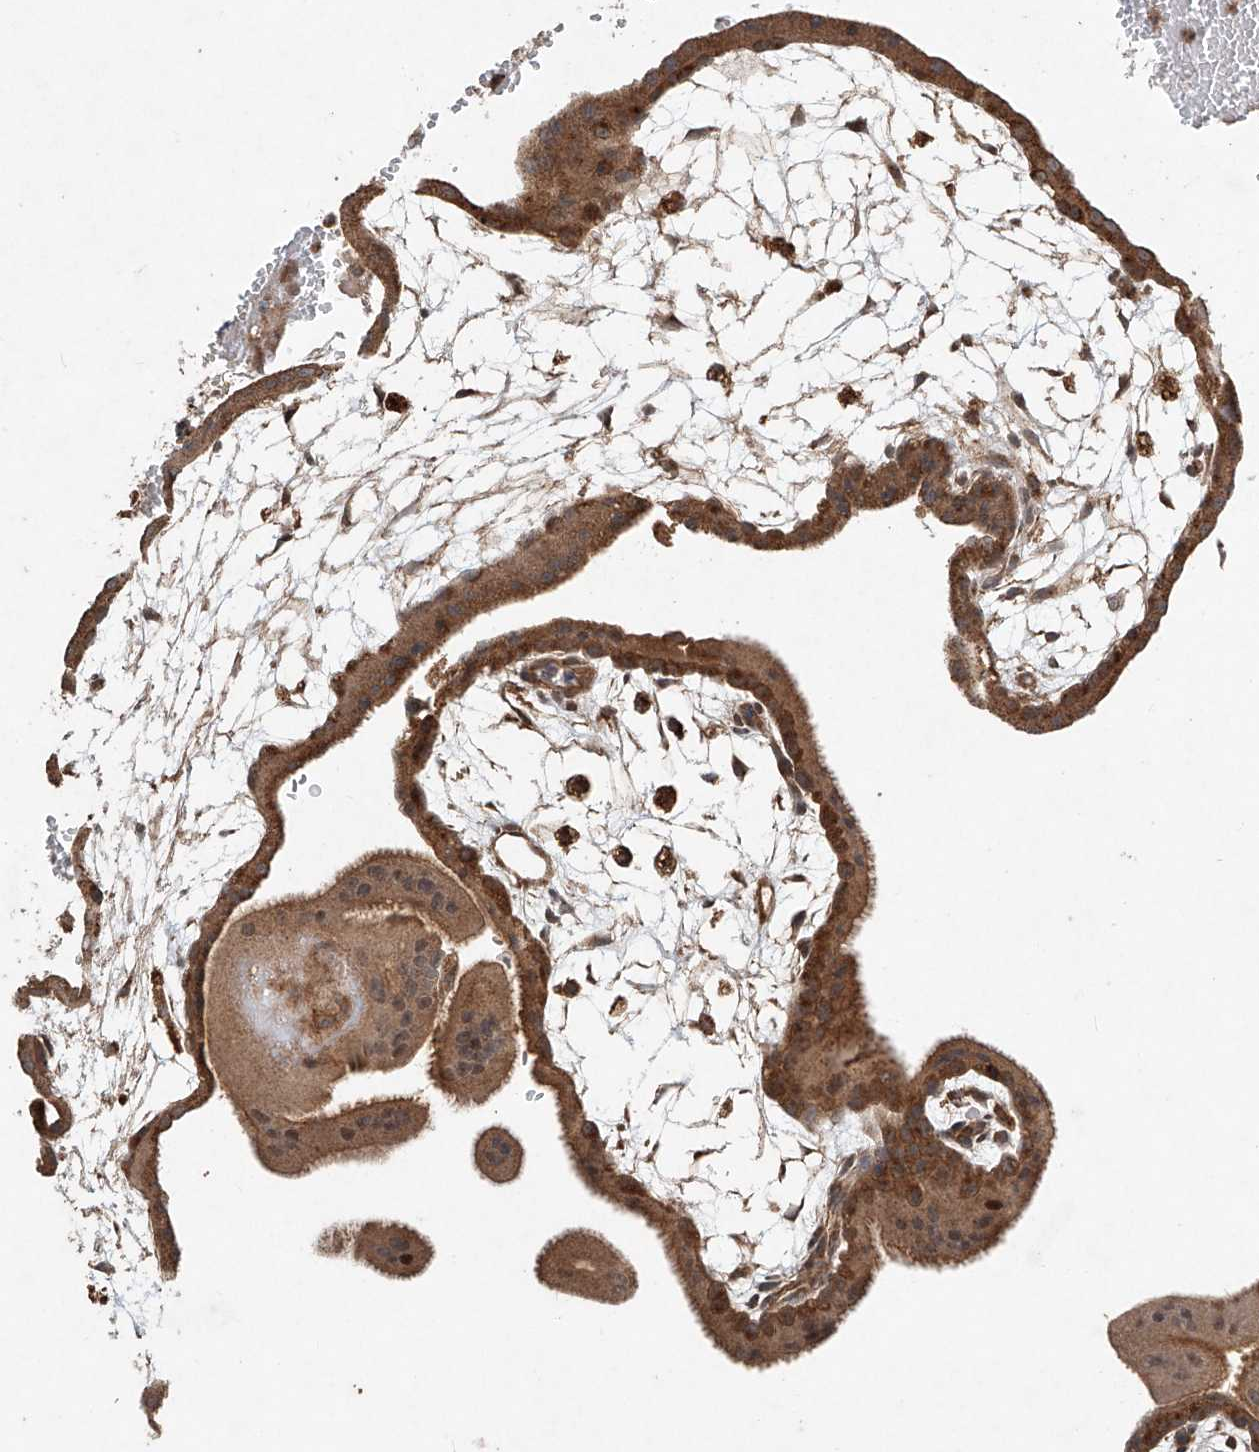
{"staining": {"intensity": "moderate", "quantity": ">75%", "location": "cytoplasmic/membranous"}, "tissue": "placenta", "cell_type": "Decidual cells", "image_type": "normal", "snomed": [{"axis": "morphology", "description": "Normal tissue, NOS"}, {"axis": "topography", "description": "Placenta"}], "caption": "Immunohistochemistry micrograph of normal placenta: human placenta stained using immunohistochemistry displays medium levels of moderate protein expression localized specifically in the cytoplasmic/membranous of decidual cells, appearing as a cytoplasmic/membranous brown color.", "gene": "DCAF11", "patient": {"sex": "female", "age": 35}}